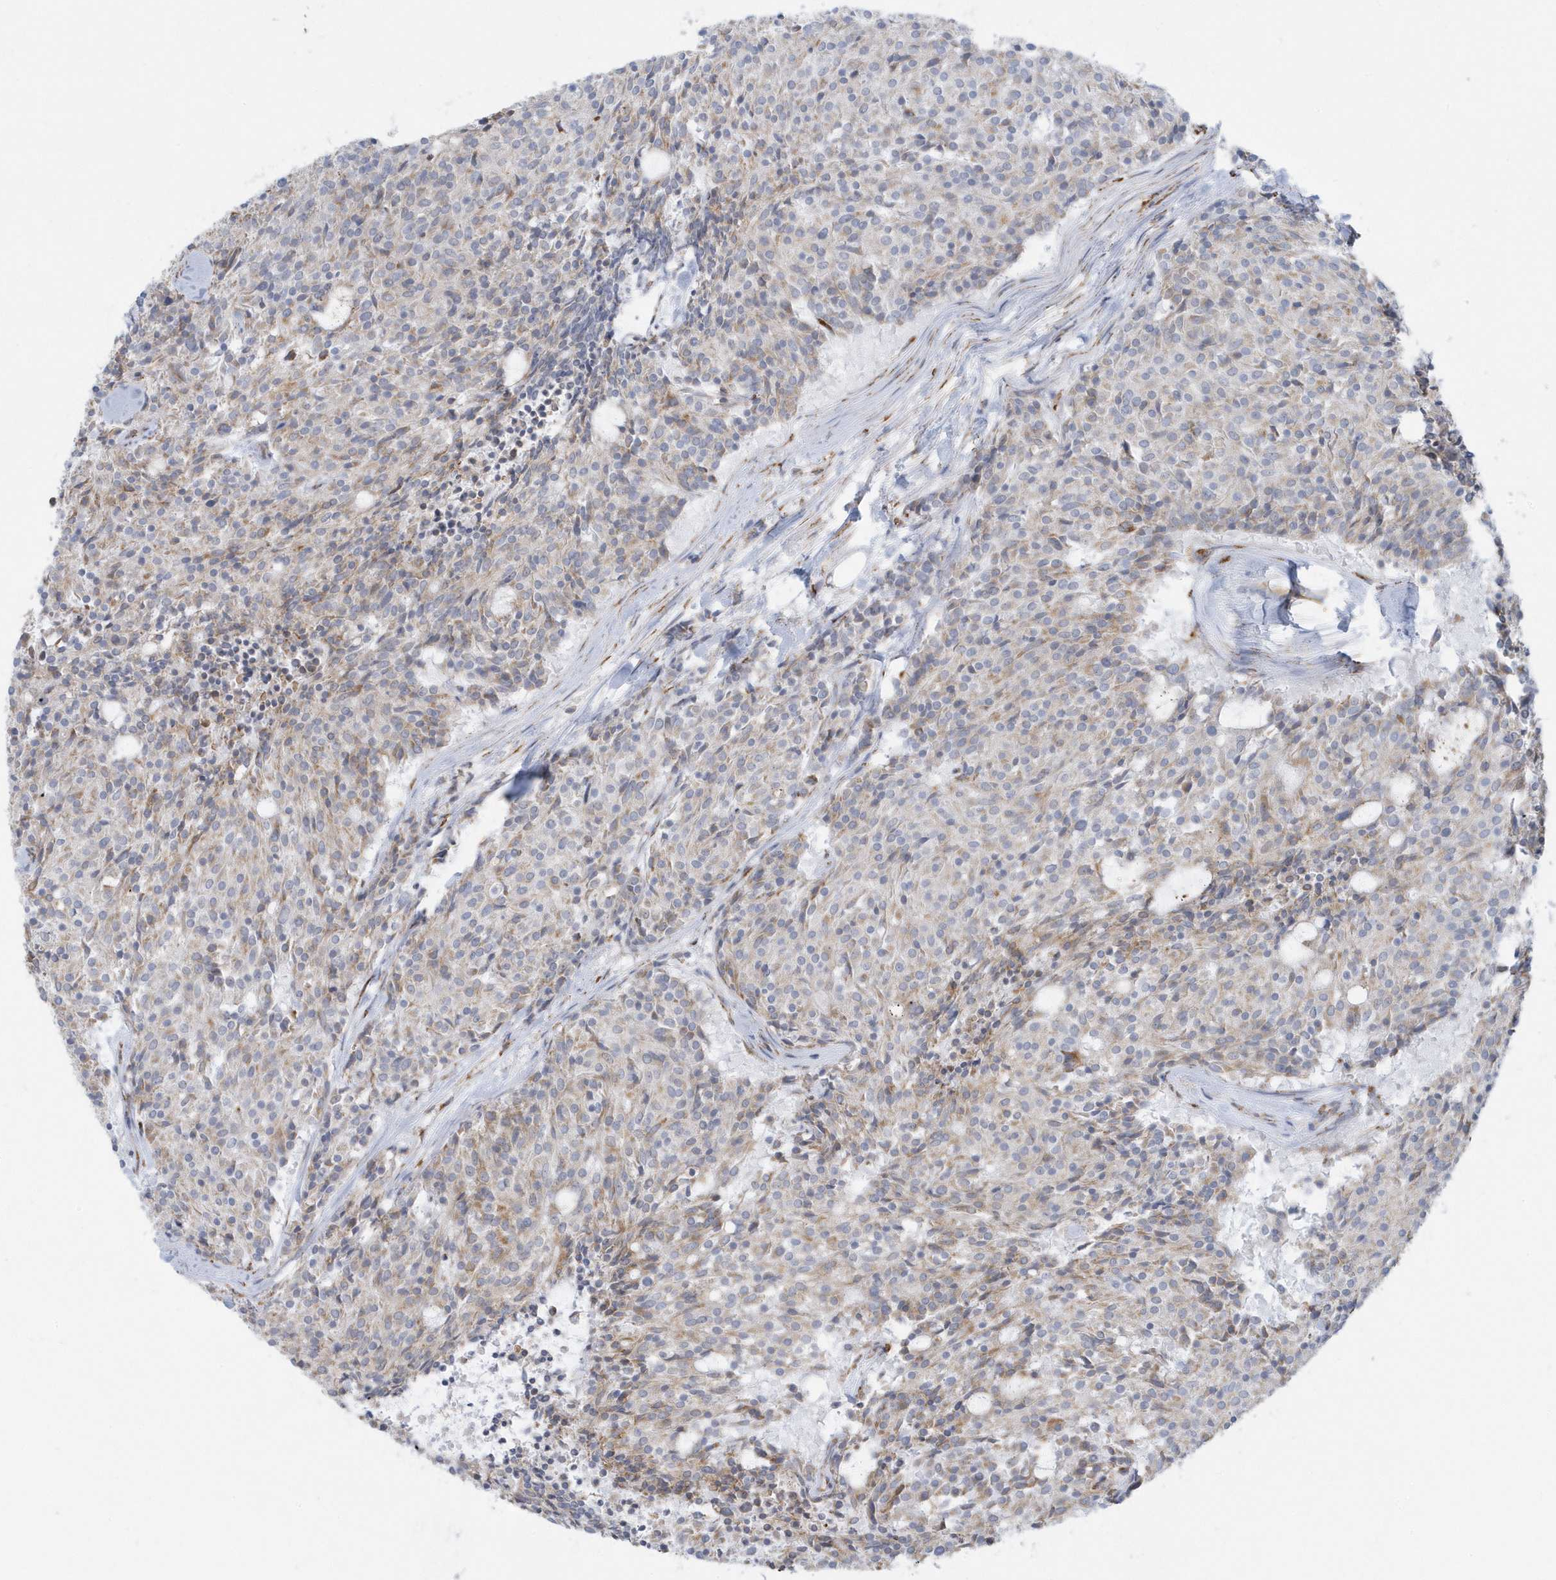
{"staining": {"intensity": "moderate", "quantity": "<25%", "location": "cytoplasmic/membranous"}, "tissue": "carcinoid", "cell_type": "Tumor cells", "image_type": "cancer", "snomed": [{"axis": "morphology", "description": "Carcinoid, malignant, NOS"}, {"axis": "topography", "description": "Pancreas"}], "caption": "IHC staining of malignant carcinoid, which demonstrates low levels of moderate cytoplasmic/membranous expression in approximately <25% of tumor cells indicating moderate cytoplasmic/membranous protein expression. The staining was performed using DAB (brown) for protein detection and nuclei were counterstained in hematoxylin (blue).", "gene": "DCAF1", "patient": {"sex": "female", "age": 54}}